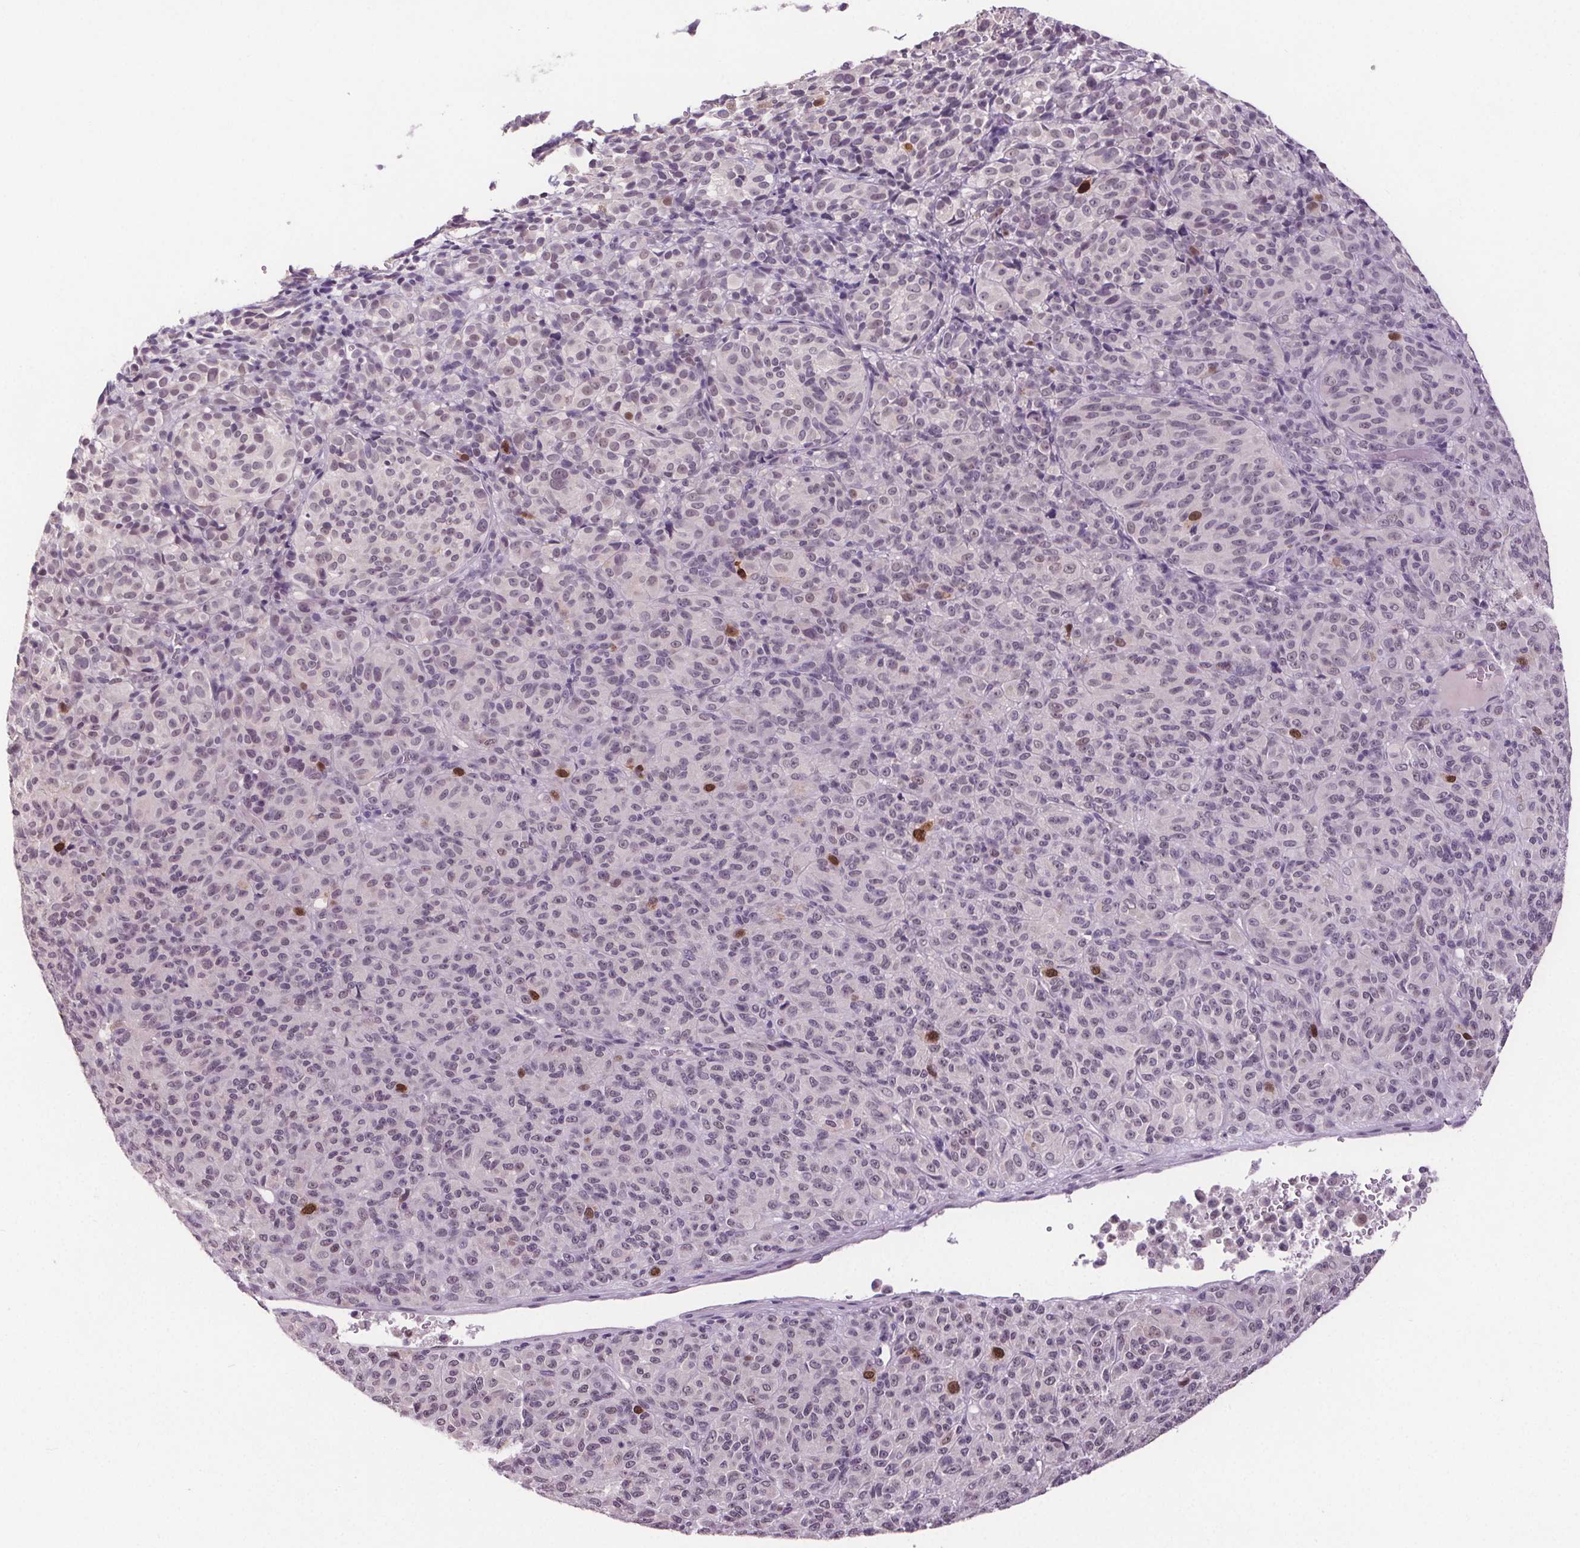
{"staining": {"intensity": "moderate", "quantity": "<25%", "location": "nuclear"}, "tissue": "melanoma", "cell_type": "Tumor cells", "image_type": "cancer", "snomed": [{"axis": "morphology", "description": "Malignant melanoma, Metastatic site"}, {"axis": "topography", "description": "Brain"}], "caption": "Melanoma tissue demonstrates moderate nuclear positivity in approximately <25% of tumor cells, visualized by immunohistochemistry. The staining was performed using DAB (3,3'-diaminobenzidine) to visualize the protein expression in brown, while the nuclei were stained in blue with hematoxylin (Magnification: 20x).", "gene": "CENPF", "patient": {"sex": "female", "age": 56}}